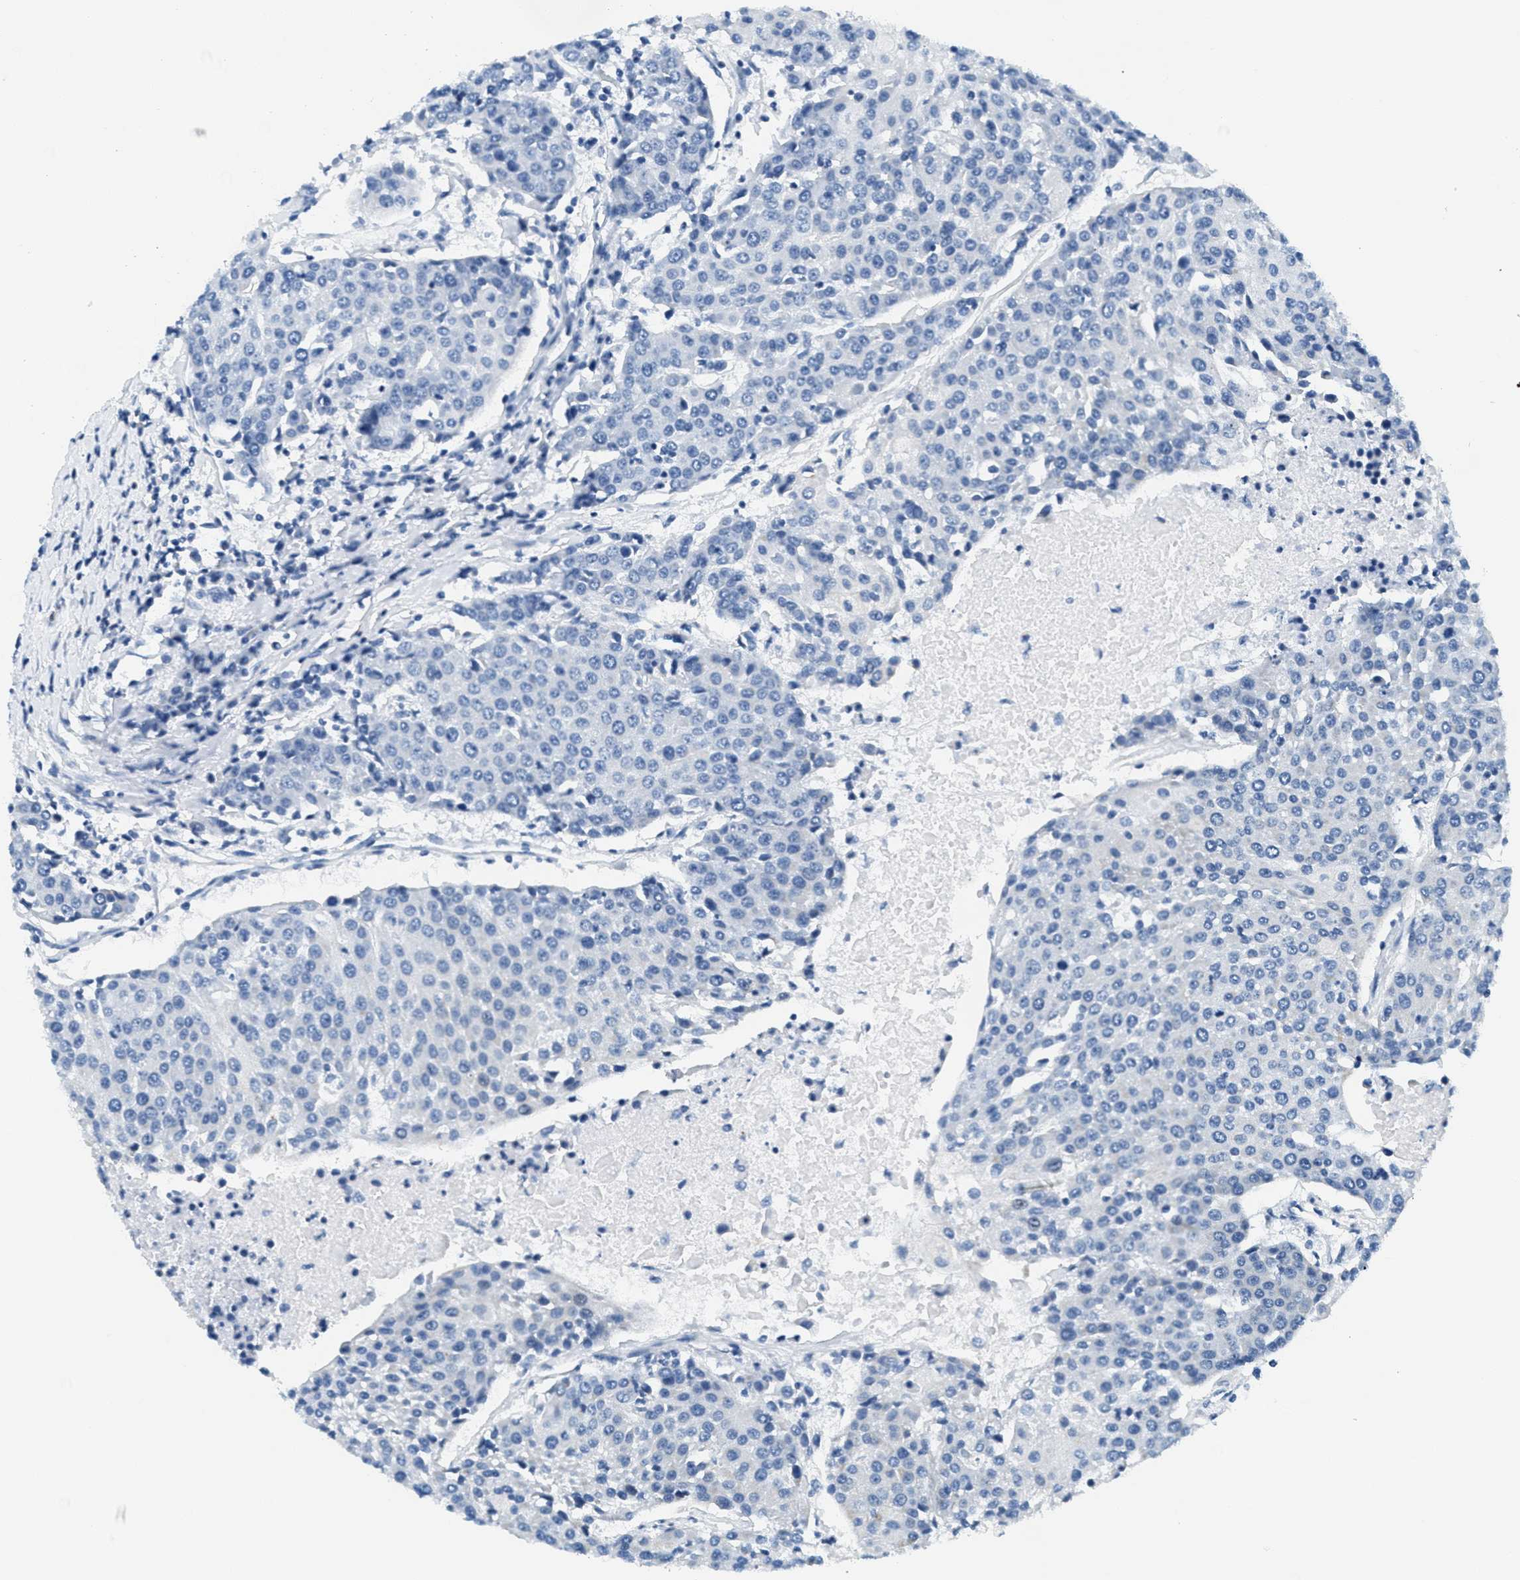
{"staining": {"intensity": "negative", "quantity": "none", "location": "none"}, "tissue": "urothelial cancer", "cell_type": "Tumor cells", "image_type": "cancer", "snomed": [{"axis": "morphology", "description": "Urothelial carcinoma, High grade"}, {"axis": "topography", "description": "Urinary bladder"}], "caption": "Tumor cells are negative for brown protein staining in urothelial carcinoma (high-grade).", "gene": "CA4", "patient": {"sex": "female", "age": 85}}